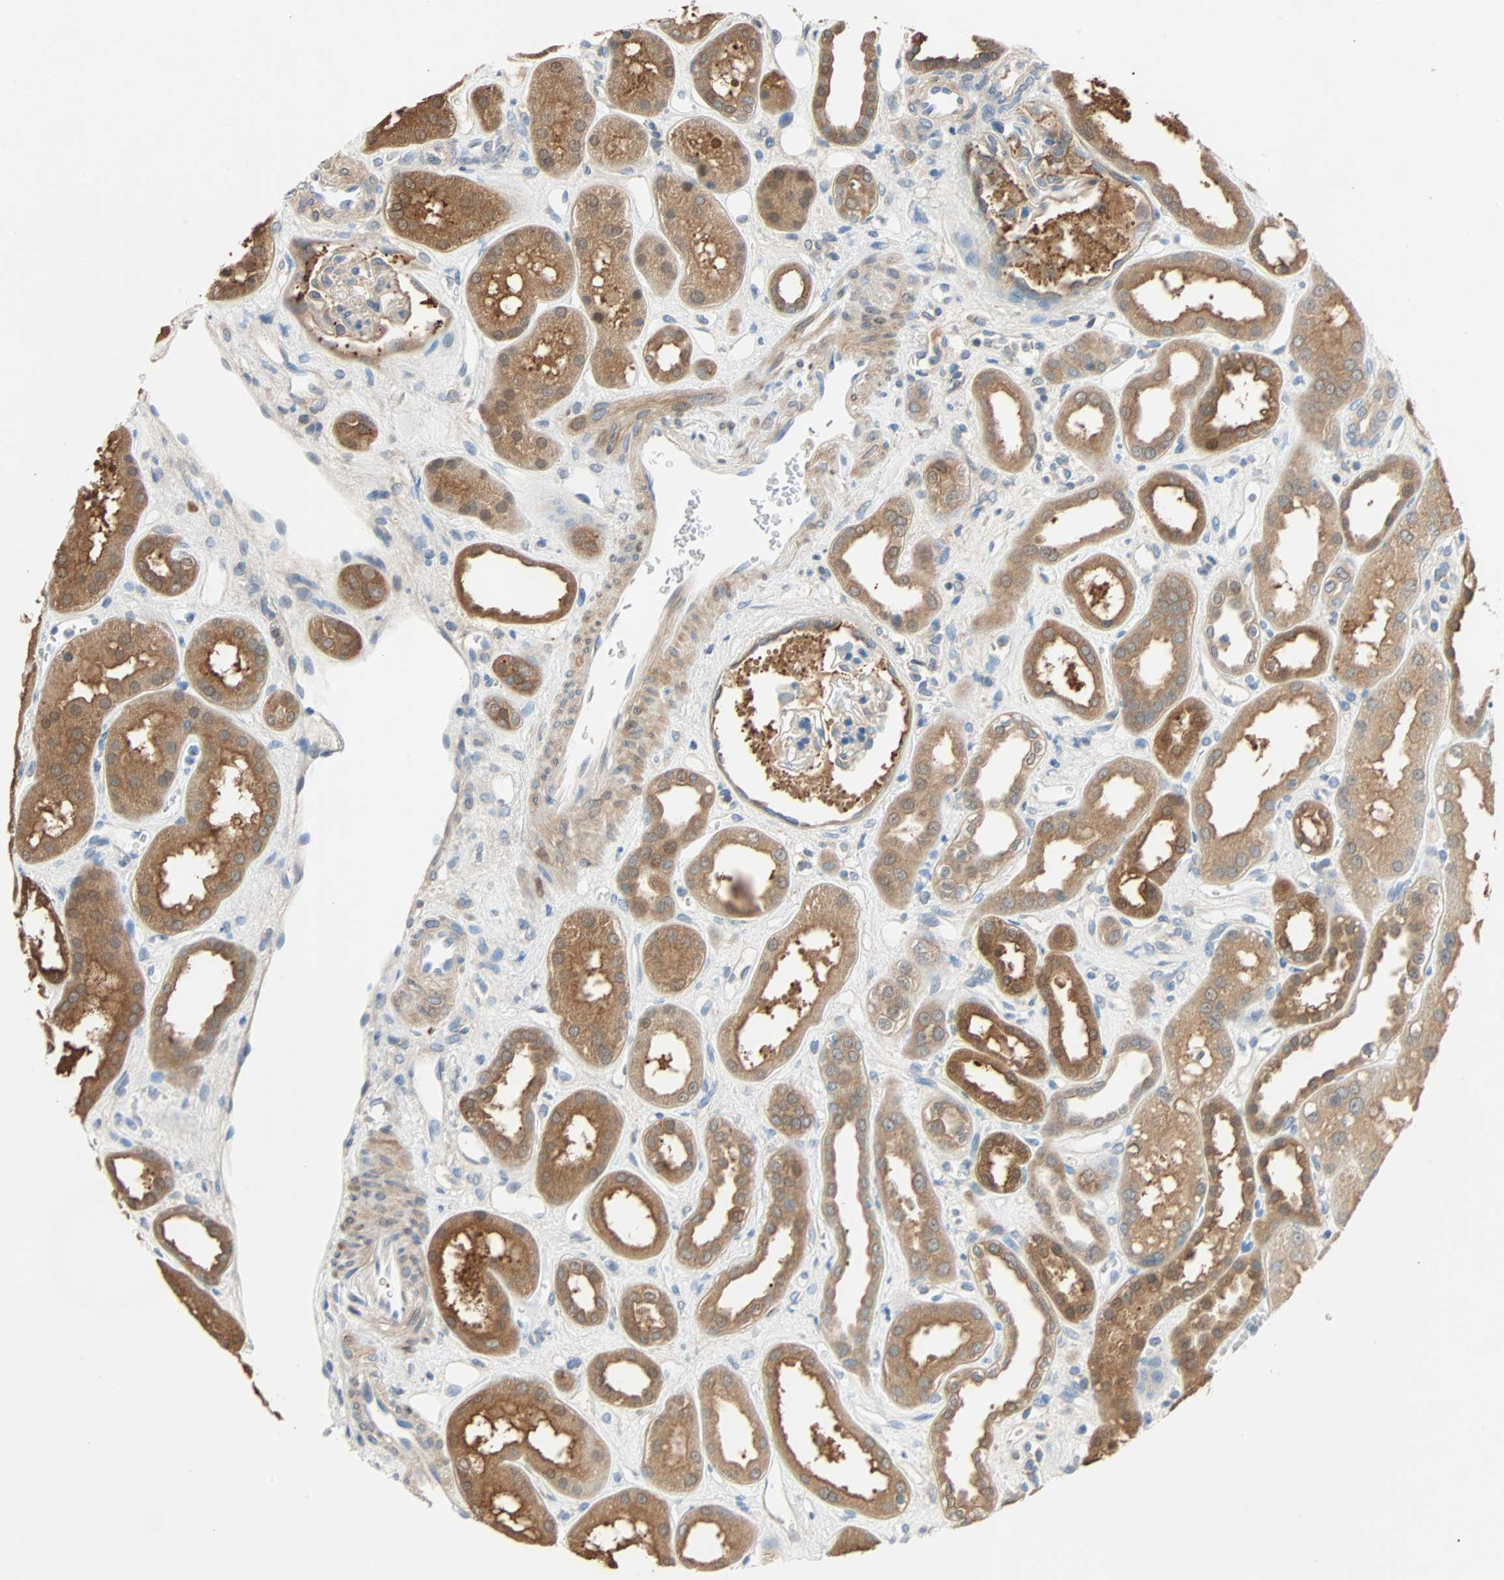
{"staining": {"intensity": "weak", "quantity": "<25%", "location": "cytoplasmic/membranous"}, "tissue": "kidney", "cell_type": "Cells in glomeruli", "image_type": "normal", "snomed": [{"axis": "morphology", "description": "Normal tissue, NOS"}, {"axis": "topography", "description": "Kidney"}], "caption": "An image of kidney stained for a protein reveals no brown staining in cells in glomeruli.", "gene": "TNFRSF12A", "patient": {"sex": "male", "age": 59}}